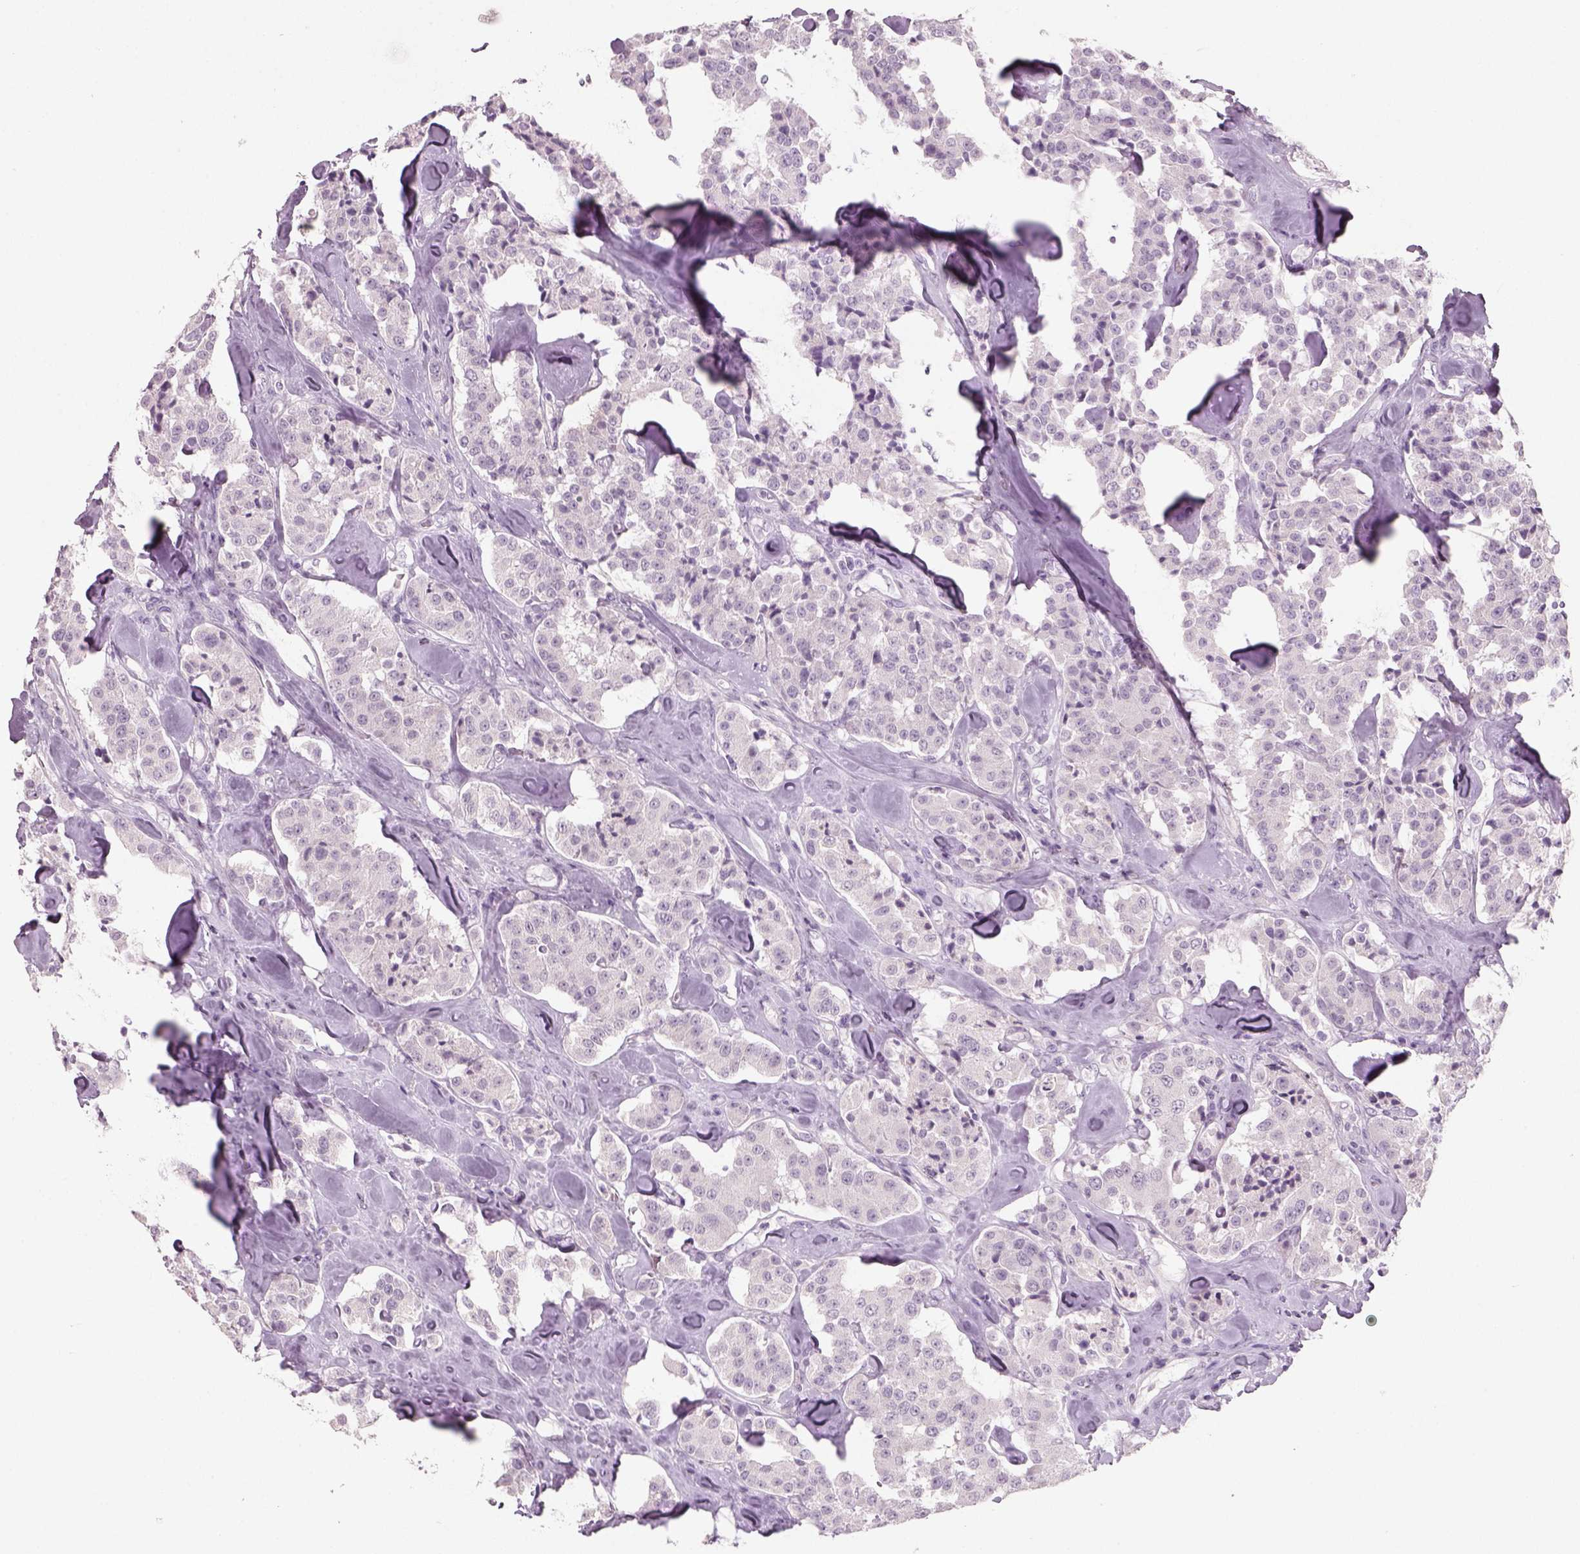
{"staining": {"intensity": "negative", "quantity": "none", "location": "none"}, "tissue": "carcinoid", "cell_type": "Tumor cells", "image_type": "cancer", "snomed": [{"axis": "morphology", "description": "Carcinoid, malignant, NOS"}, {"axis": "topography", "description": "Pancreas"}], "caption": "Immunohistochemistry histopathology image of malignant carcinoid stained for a protein (brown), which reveals no expression in tumor cells. (Immunohistochemistry (ihc), brightfield microscopy, high magnification).", "gene": "SLC6A2", "patient": {"sex": "male", "age": 41}}